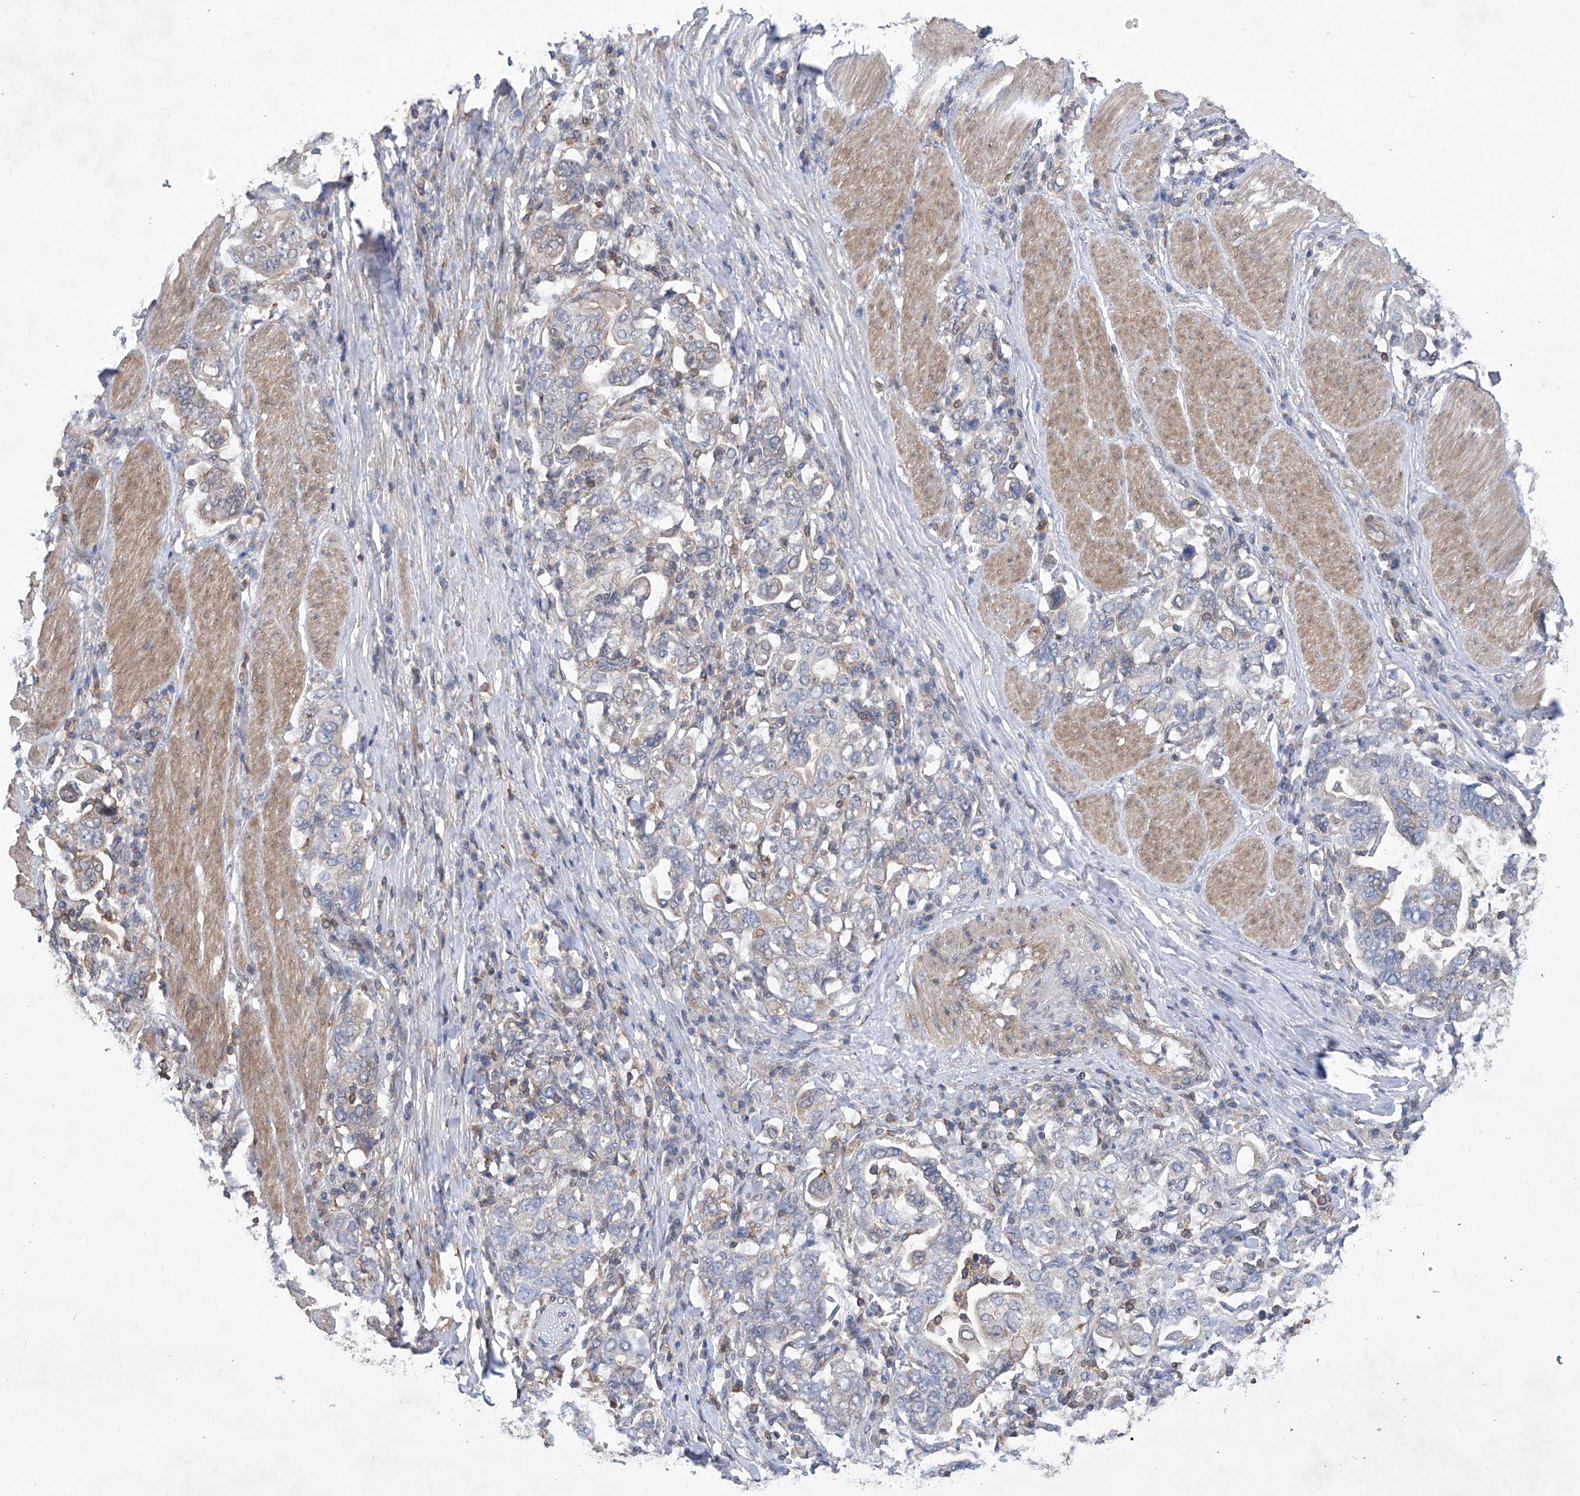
{"staining": {"intensity": "weak", "quantity": "<25%", "location": "cytoplasmic/membranous"}, "tissue": "stomach cancer", "cell_type": "Tumor cells", "image_type": "cancer", "snomed": [{"axis": "morphology", "description": "Adenocarcinoma, NOS"}, {"axis": "topography", "description": "Stomach, upper"}], "caption": "This is an IHC photomicrograph of human adenocarcinoma (stomach). There is no positivity in tumor cells.", "gene": "KIFC2", "patient": {"sex": "male", "age": 62}}